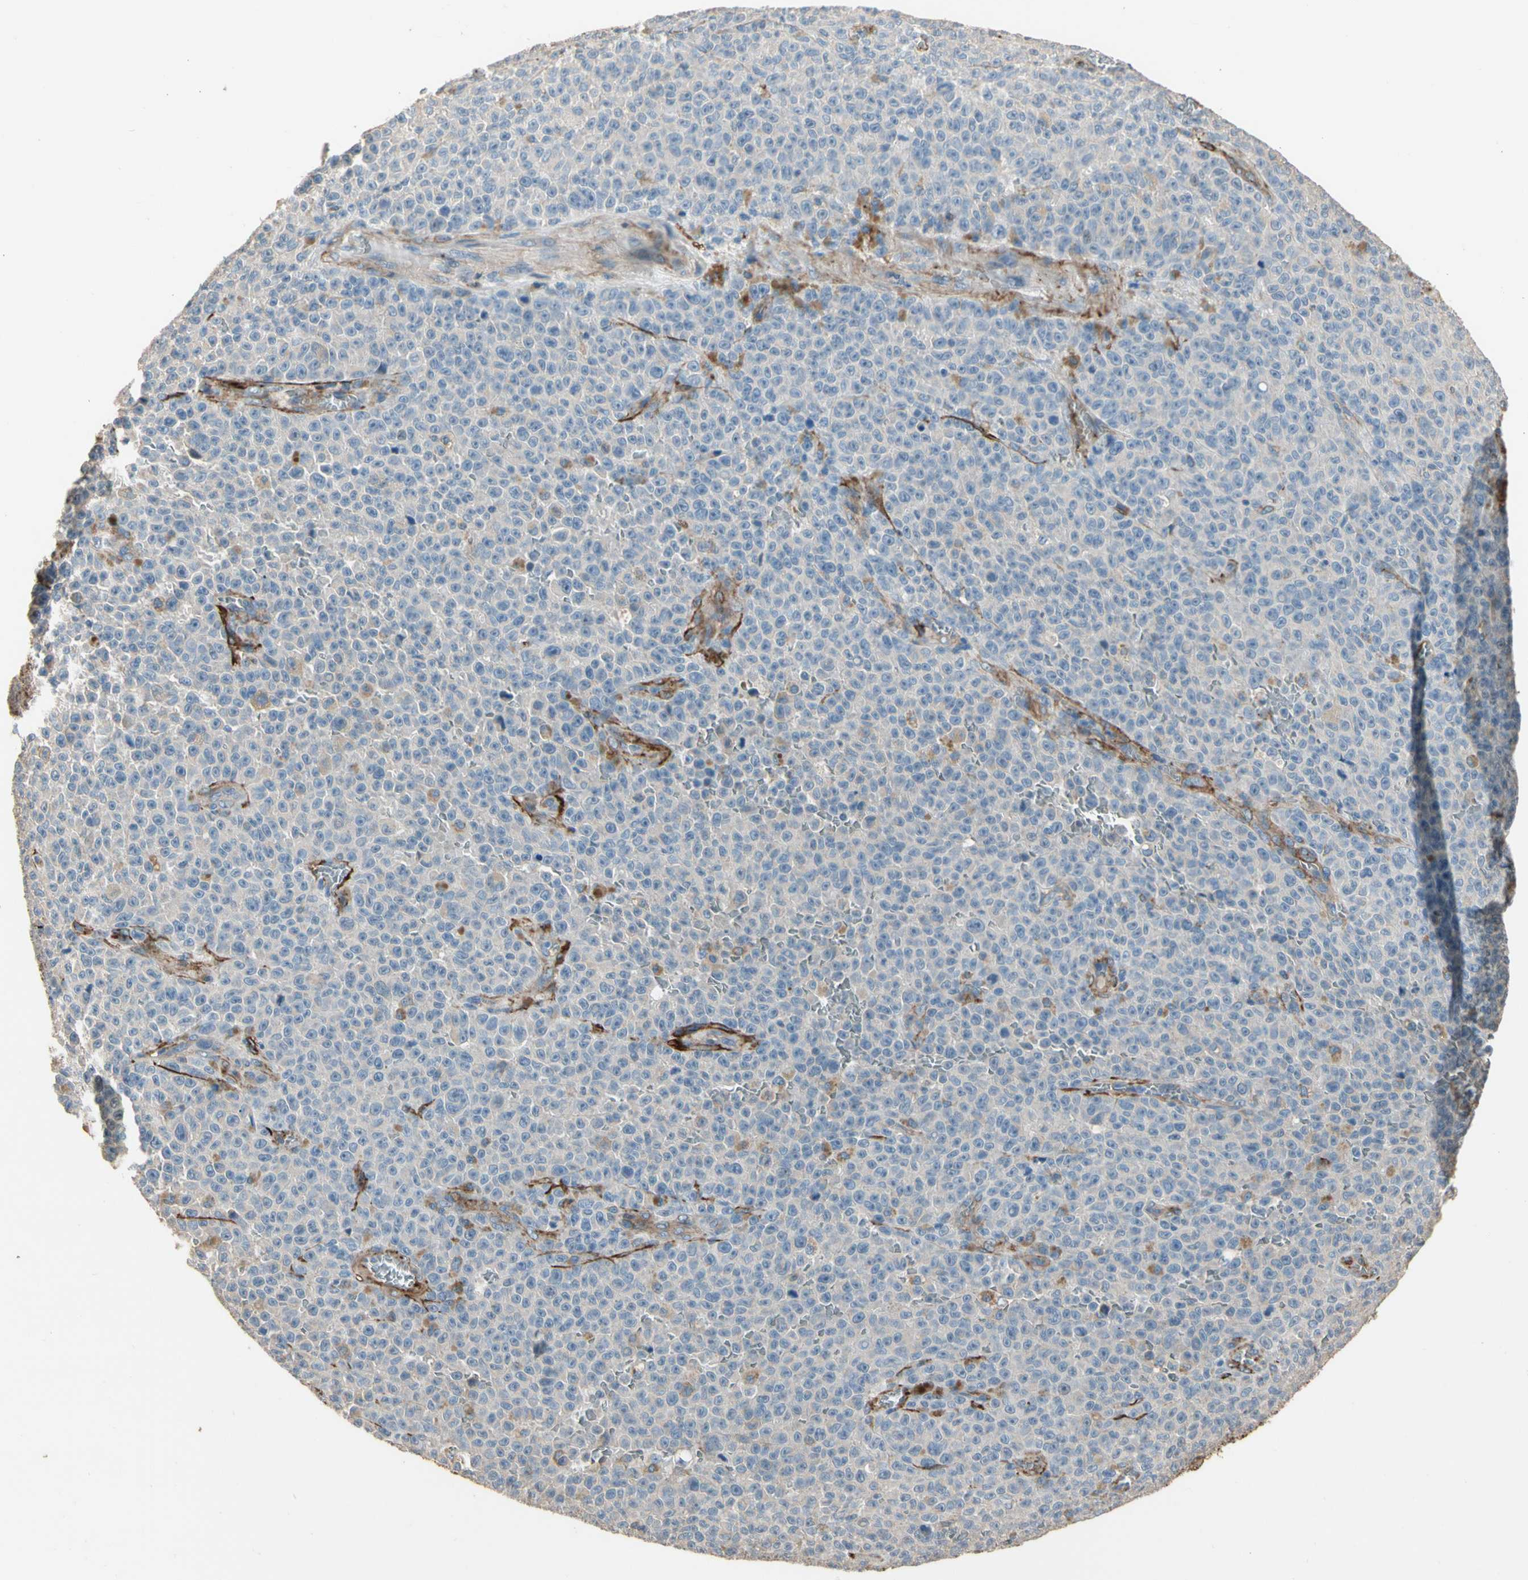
{"staining": {"intensity": "weak", "quantity": ">75%", "location": "cytoplasmic/membranous"}, "tissue": "melanoma", "cell_type": "Tumor cells", "image_type": "cancer", "snomed": [{"axis": "morphology", "description": "Malignant melanoma, NOS"}, {"axis": "topography", "description": "Skin"}], "caption": "A high-resolution histopathology image shows immunohistochemistry staining of melanoma, which shows weak cytoplasmic/membranous staining in approximately >75% of tumor cells. The staining was performed using DAB, with brown indicating positive protein expression. Nuclei are stained blue with hematoxylin.", "gene": "SUSD2", "patient": {"sex": "female", "age": 82}}